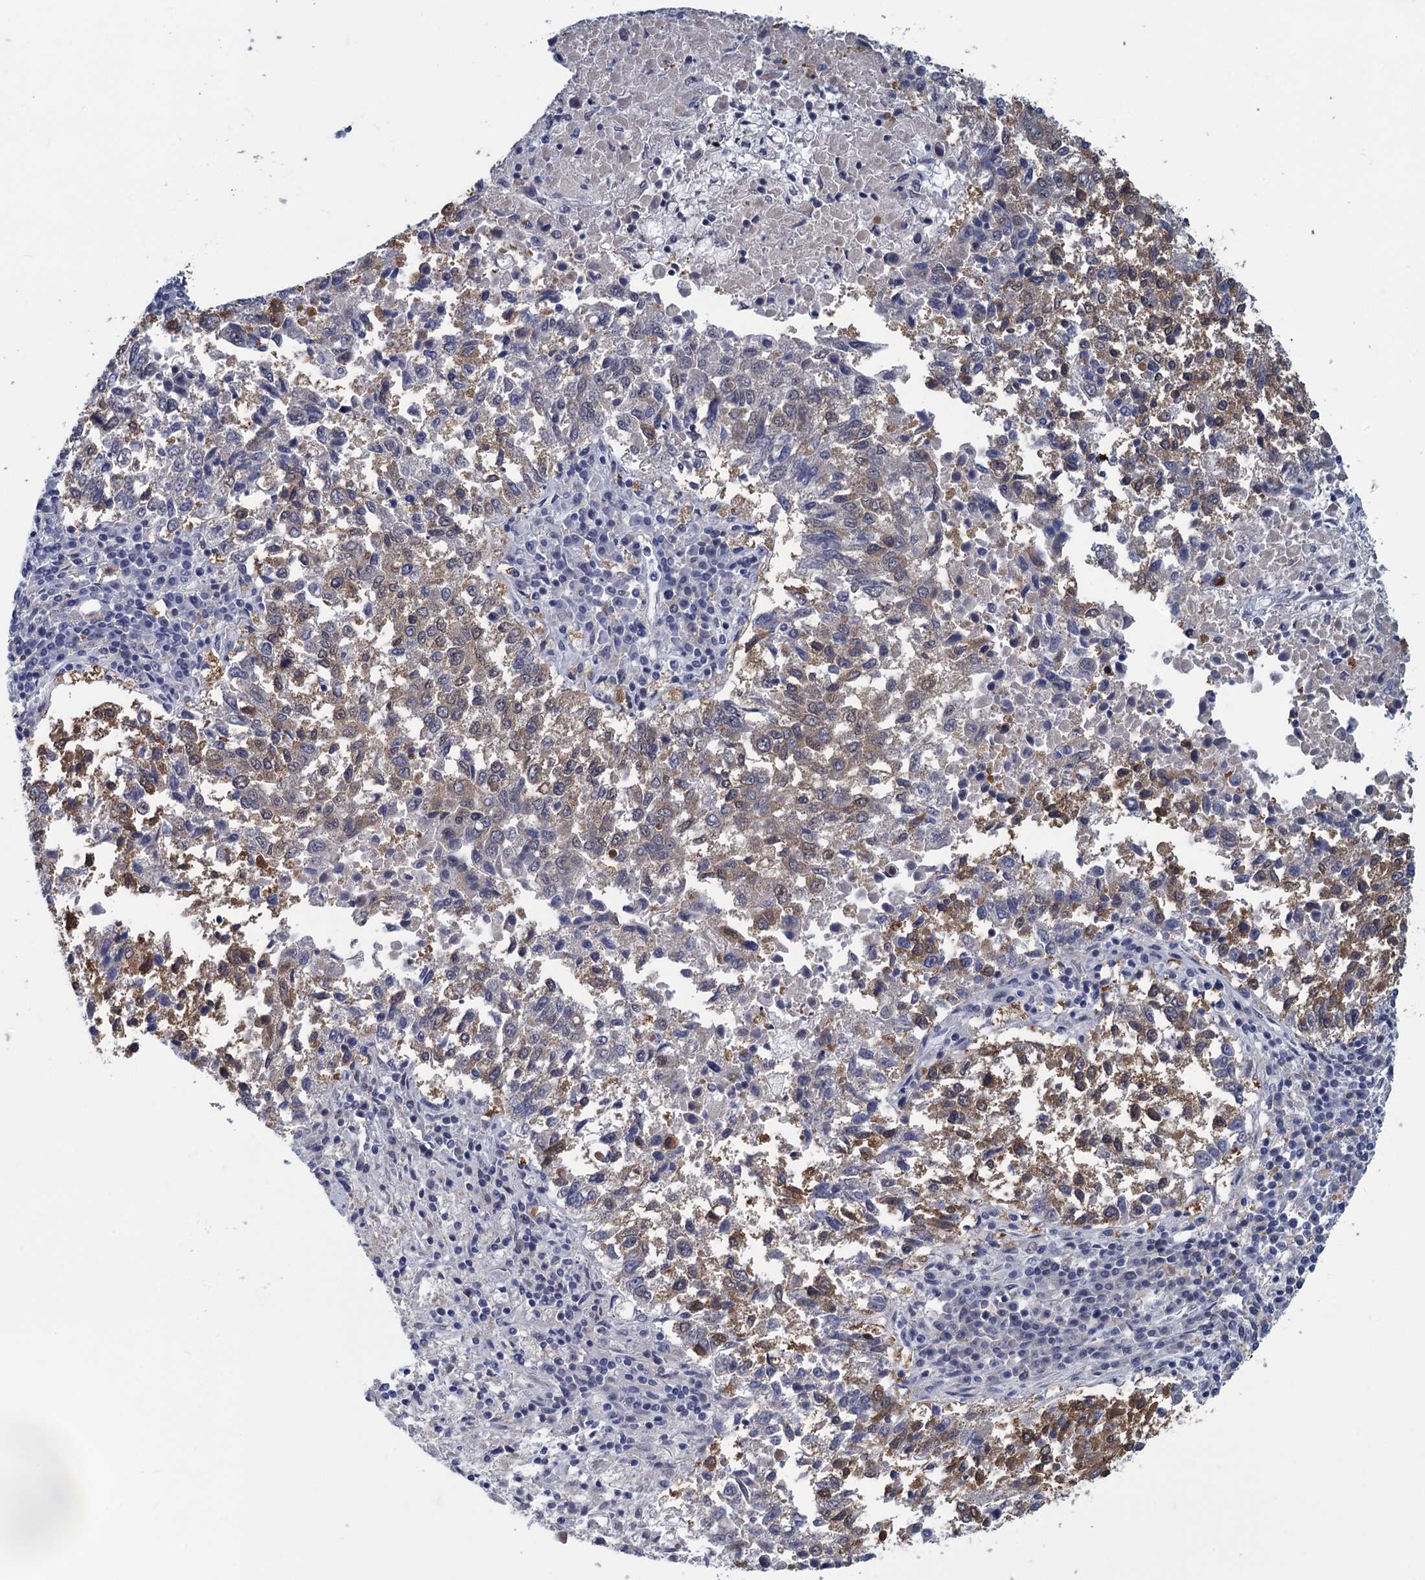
{"staining": {"intensity": "moderate", "quantity": "25%-75%", "location": "cytoplasmic/membranous"}, "tissue": "lung cancer", "cell_type": "Tumor cells", "image_type": "cancer", "snomed": [{"axis": "morphology", "description": "Squamous cell carcinoma, NOS"}, {"axis": "topography", "description": "Lung"}], "caption": "There is medium levels of moderate cytoplasmic/membranous expression in tumor cells of squamous cell carcinoma (lung), as demonstrated by immunohistochemical staining (brown color).", "gene": "GINS3", "patient": {"sex": "male", "age": 73}}